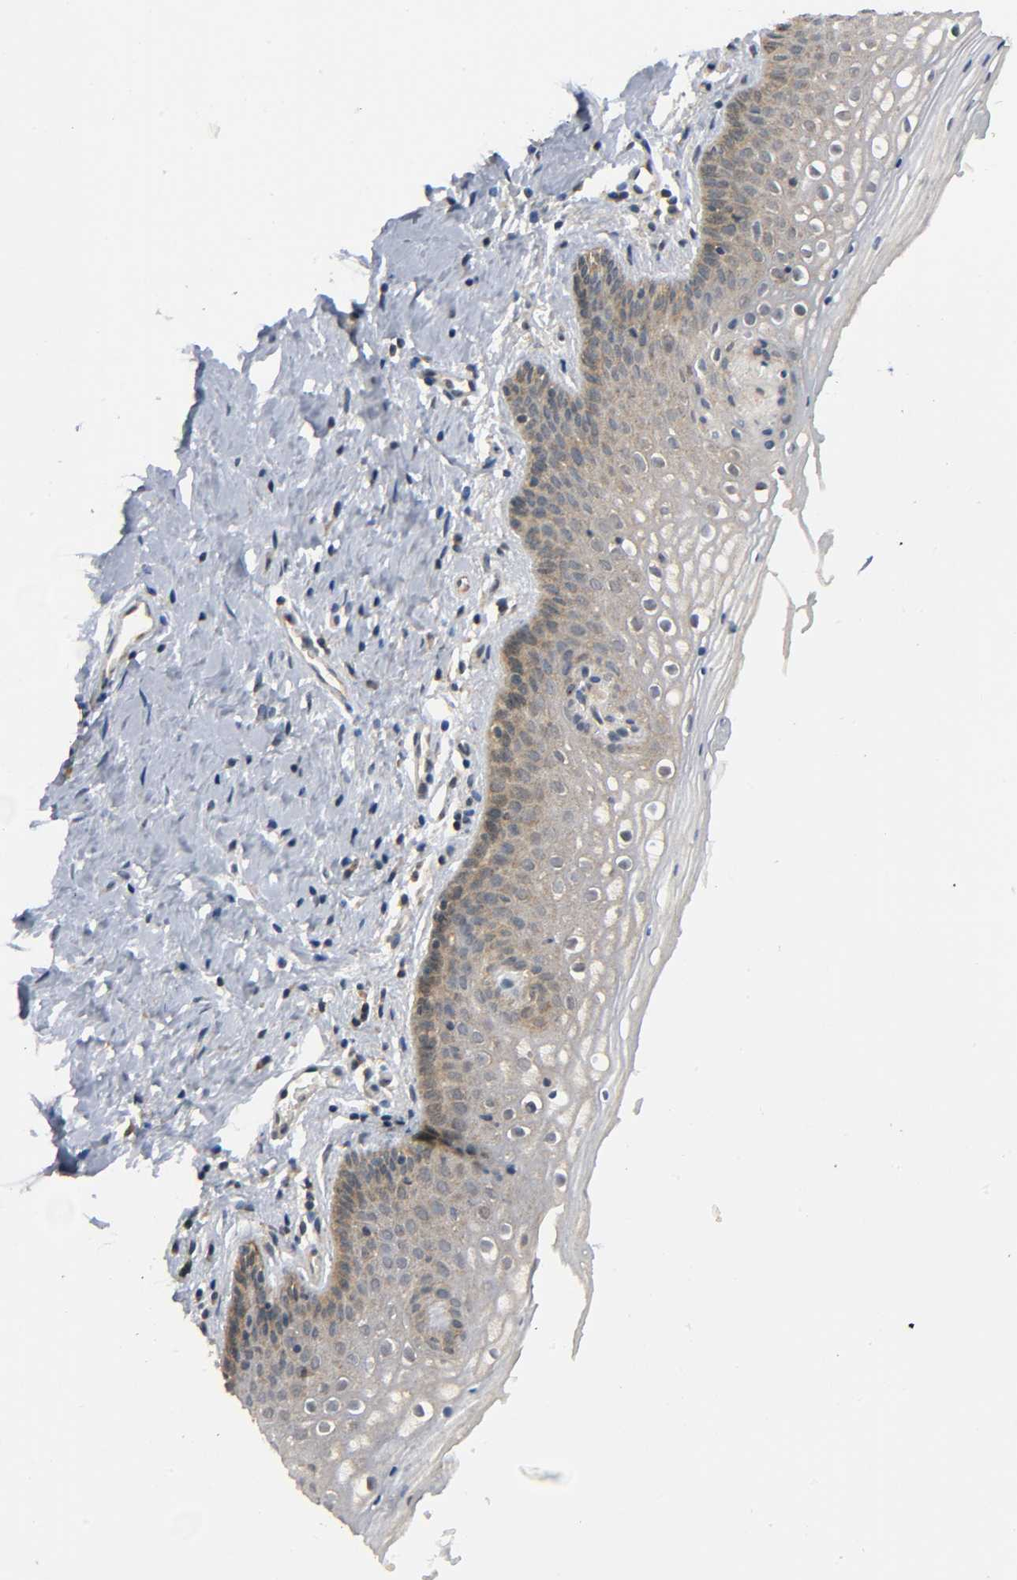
{"staining": {"intensity": "strong", "quantity": ">75%", "location": "cytoplasmic/membranous"}, "tissue": "vagina", "cell_type": "Squamous epithelial cells", "image_type": "normal", "snomed": [{"axis": "morphology", "description": "Normal tissue, NOS"}, {"axis": "topography", "description": "Vagina"}], "caption": "Brown immunohistochemical staining in normal vagina shows strong cytoplasmic/membranous expression in about >75% of squamous epithelial cells.", "gene": "MAPK8", "patient": {"sex": "female", "age": 46}}